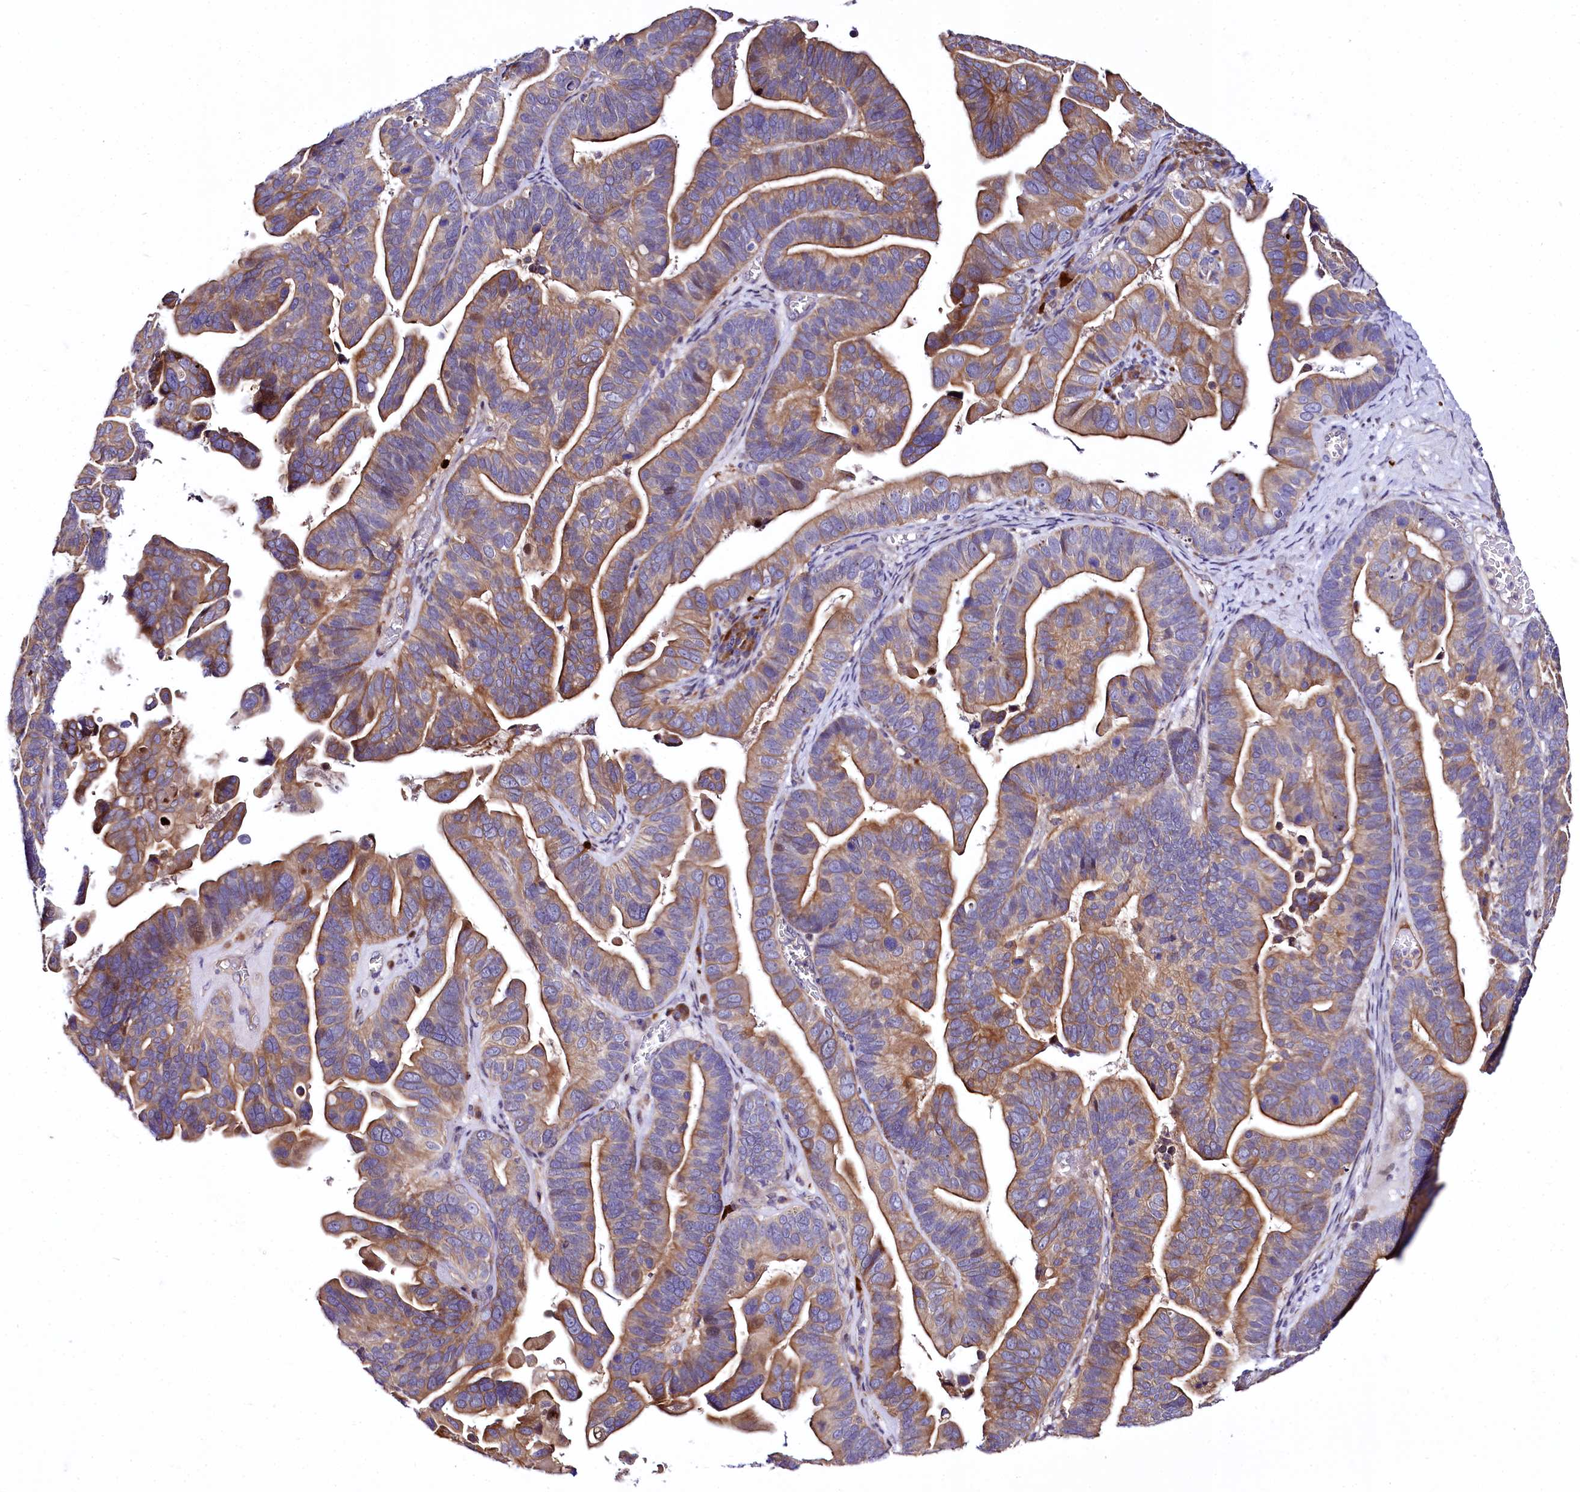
{"staining": {"intensity": "moderate", "quantity": ">75%", "location": "cytoplasmic/membranous"}, "tissue": "ovarian cancer", "cell_type": "Tumor cells", "image_type": "cancer", "snomed": [{"axis": "morphology", "description": "Cystadenocarcinoma, serous, NOS"}, {"axis": "topography", "description": "Ovary"}], "caption": "IHC micrograph of human ovarian cancer (serous cystadenocarcinoma) stained for a protein (brown), which shows medium levels of moderate cytoplasmic/membranous staining in approximately >75% of tumor cells.", "gene": "ZC3H12C", "patient": {"sex": "female", "age": 56}}